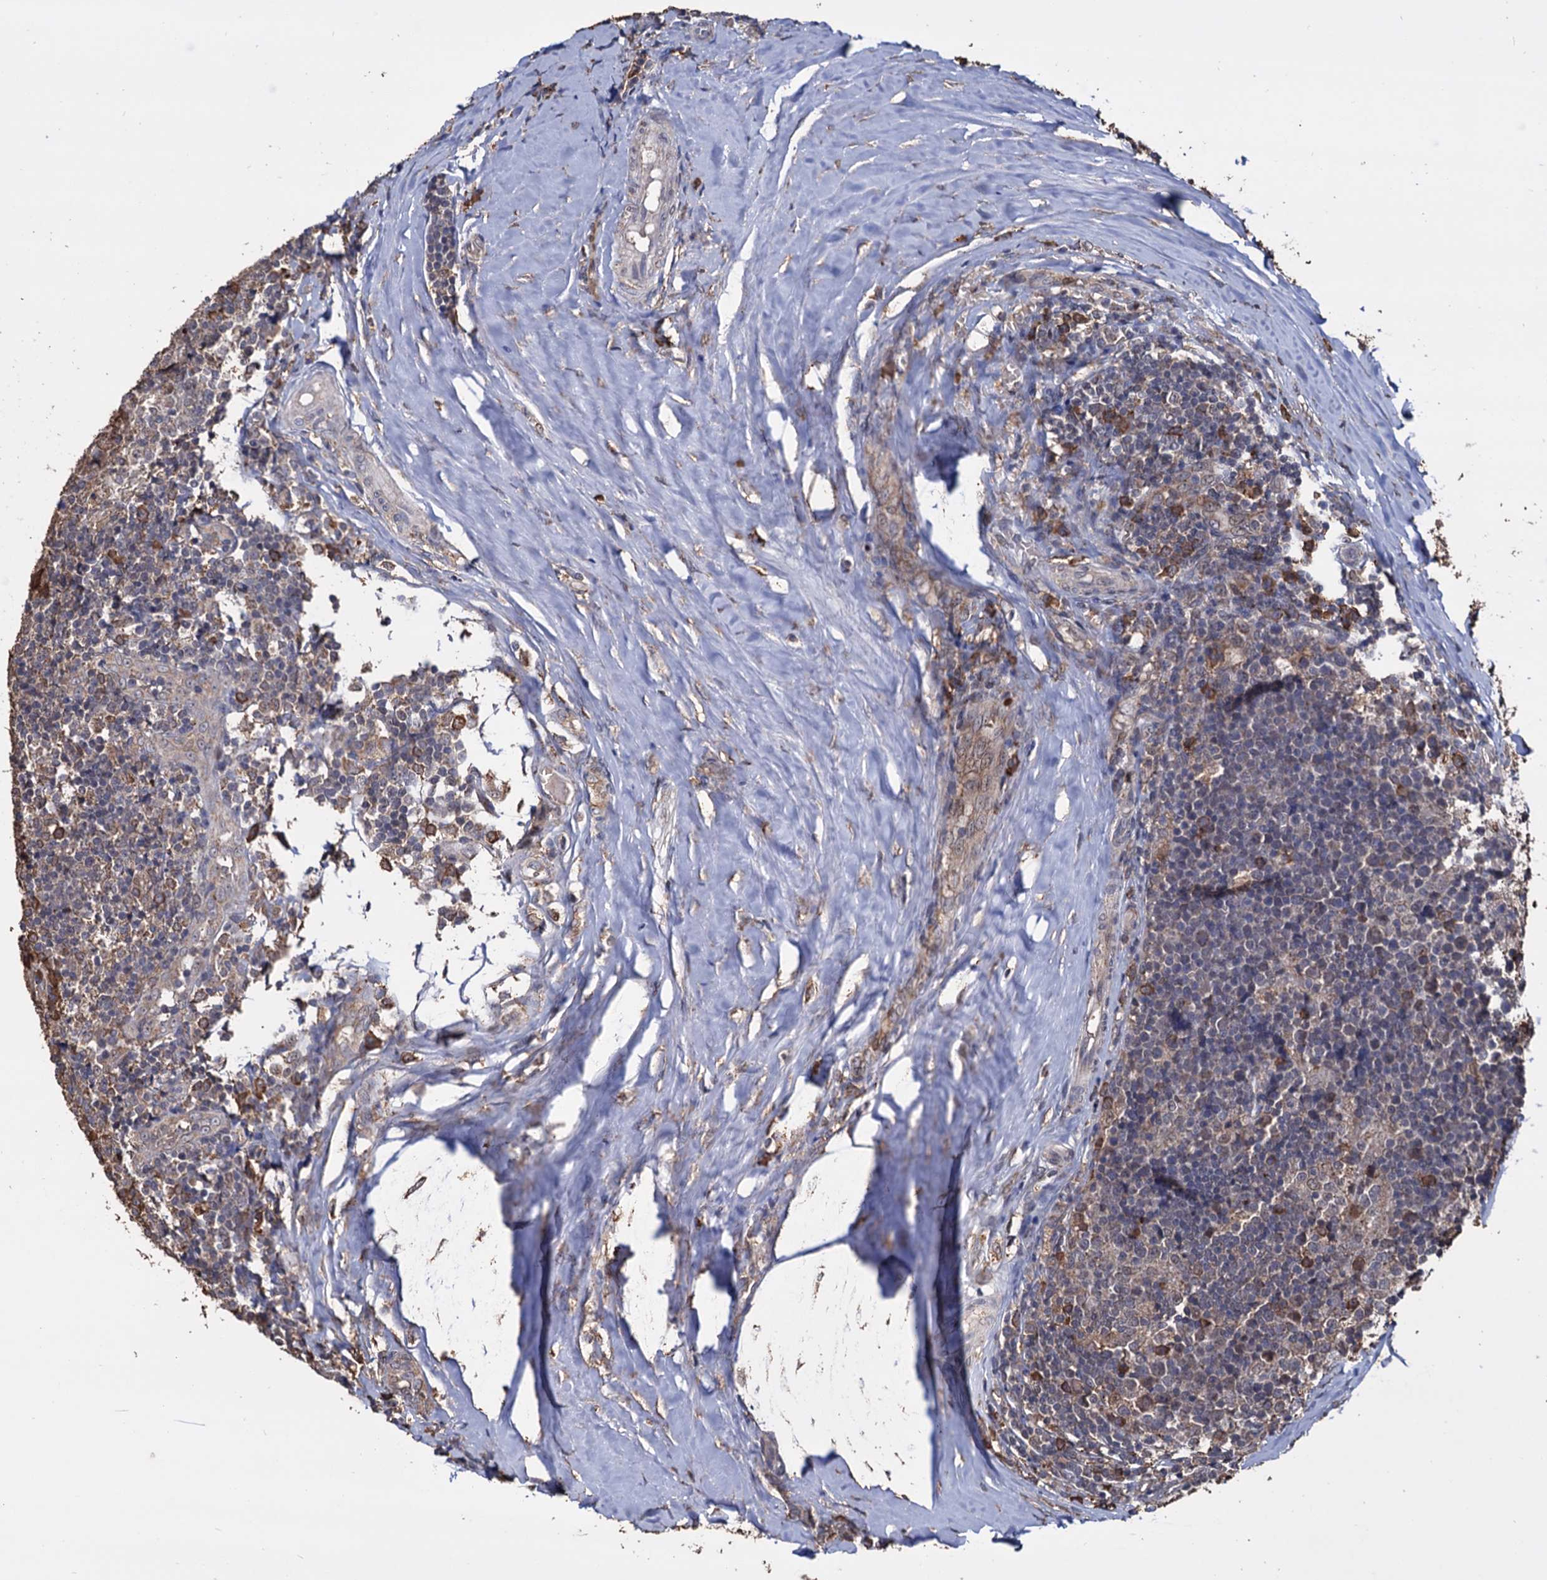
{"staining": {"intensity": "strong", "quantity": "<25%", "location": "cytoplasmic/membranous"}, "tissue": "tonsil", "cell_type": "Germinal center cells", "image_type": "normal", "snomed": [{"axis": "morphology", "description": "Normal tissue, NOS"}, {"axis": "topography", "description": "Tonsil"}], "caption": "High-power microscopy captured an immunohistochemistry image of unremarkable tonsil, revealing strong cytoplasmic/membranous positivity in about <25% of germinal center cells. (DAB IHC, brown staining for protein, blue staining for nuclei).", "gene": "TBC1D12", "patient": {"sex": "female", "age": 19}}